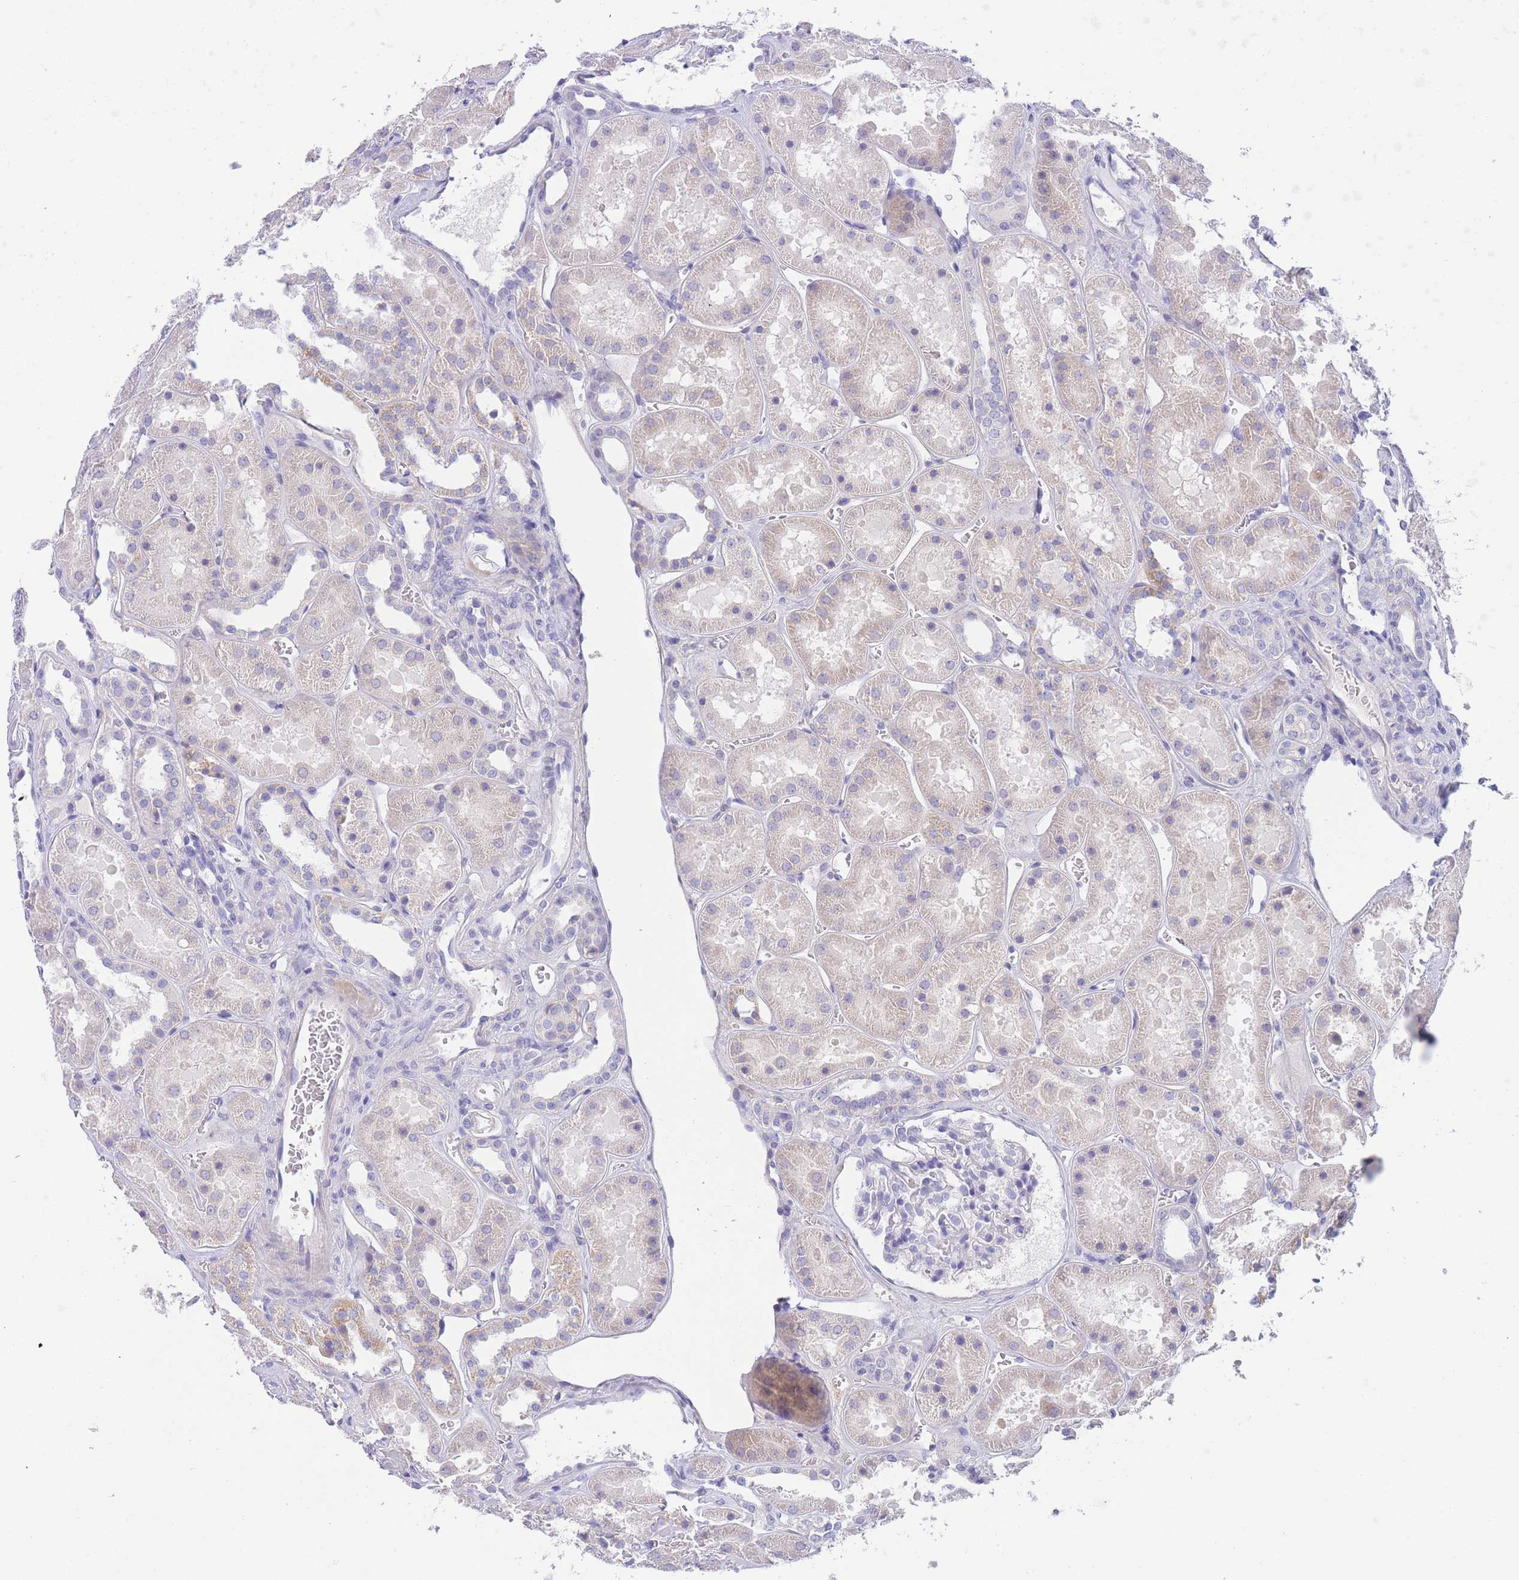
{"staining": {"intensity": "negative", "quantity": "none", "location": "none"}, "tissue": "kidney", "cell_type": "Cells in glomeruli", "image_type": "normal", "snomed": [{"axis": "morphology", "description": "Normal tissue, NOS"}, {"axis": "topography", "description": "Kidney"}], "caption": "This is a image of immunohistochemistry staining of normal kidney, which shows no staining in cells in glomeruli.", "gene": "PCDHB3", "patient": {"sex": "female", "age": 41}}